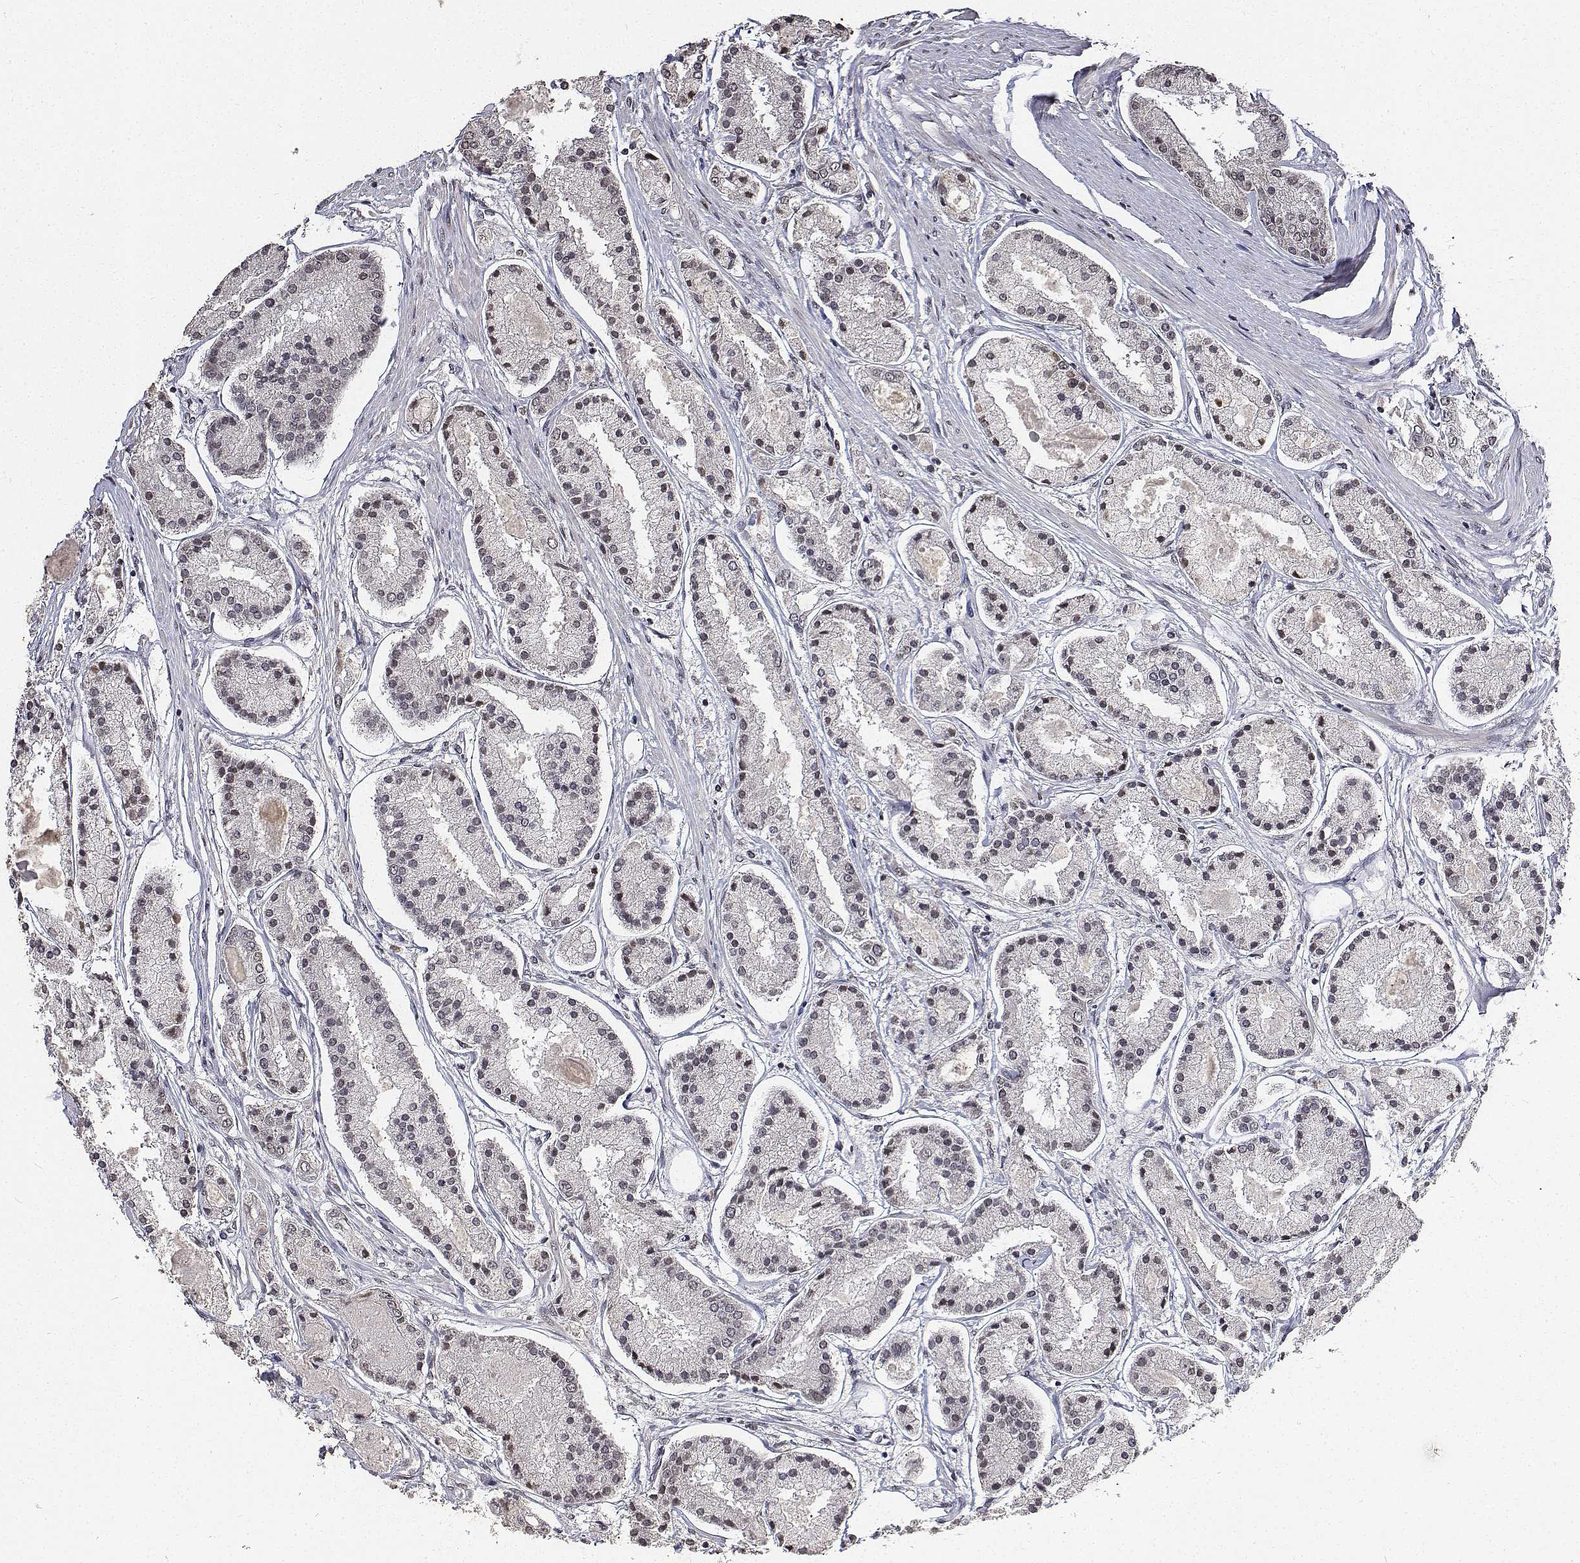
{"staining": {"intensity": "moderate", "quantity": "<25%", "location": "nuclear"}, "tissue": "prostate cancer", "cell_type": "Tumor cells", "image_type": "cancer", "snomed": [{"axis": "morphology", "description": "Adenocarcinoma, High grade"}, {"axis": "topography", "description": "Prostate"}], "caption": "Brown immunohistochemical staining in human prostate cancer (adenocarcinoma (high-grade)) displays moderate nuclear positivity in about <25% of tumor cells.", "gene": "ATRX", "patient": {"sex": "male", "age": 67}}